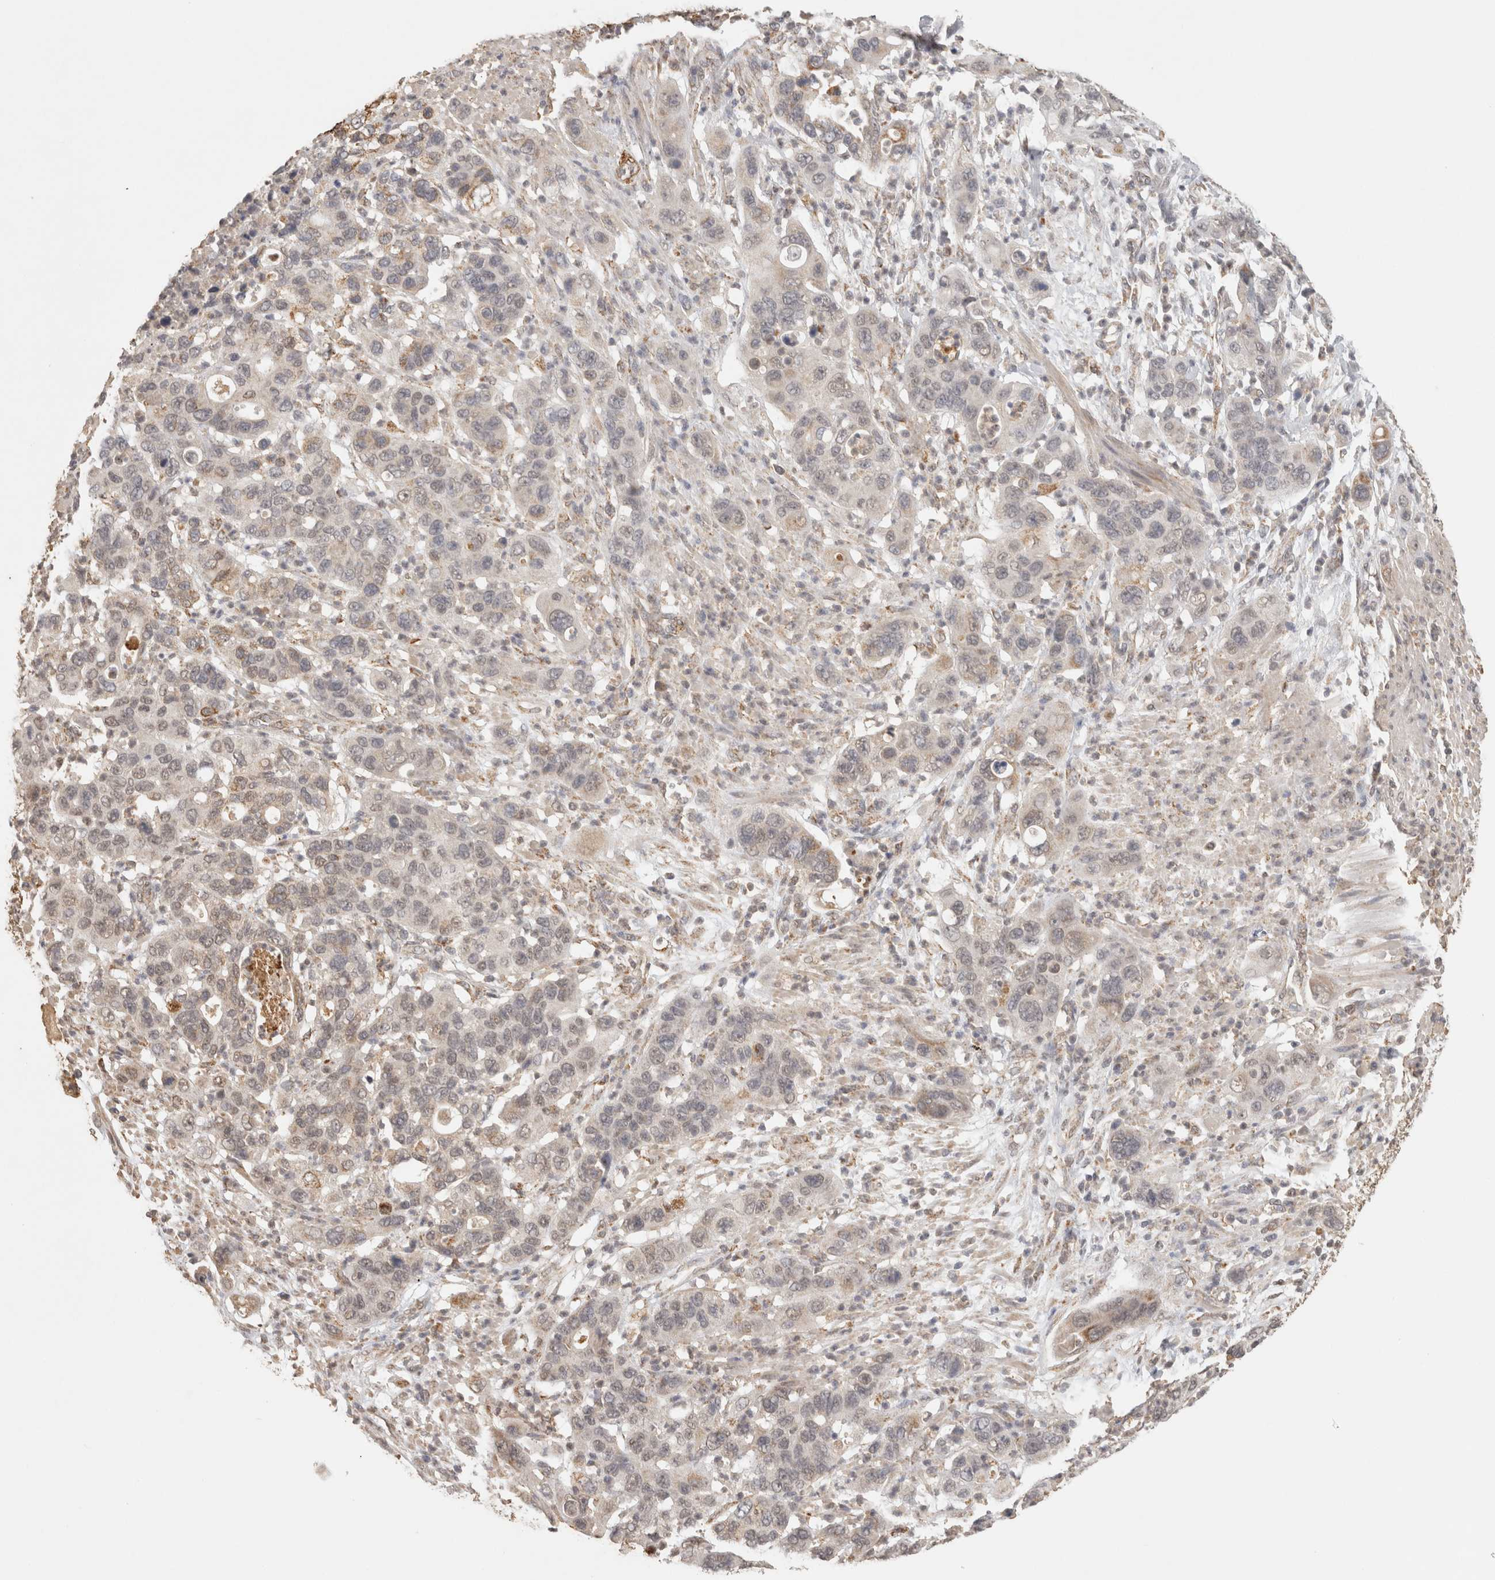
{"staining": {"intensity": "moderate", "quantity": "<25%", "location": "cytoplasmic/membranous"}, "tissue": "pancreatic cancer", "cell_type": "Tumor cells", "image_type": "cancer", "snomed": [{"axis": "morphology", "description": "Adenocarcinoma, NOS"}, {"axis": "topography", "description": "Pancreas"}], "caption": "Protein positivity by immunohistochemistry exhibits moderate cytoplasmic/membranous expression in about <25% of tumor cells in pancreatic cancer (adenocarcinoma).", "gene": "BNIP3L", "patient": {"sex": "female", "age": 71}}